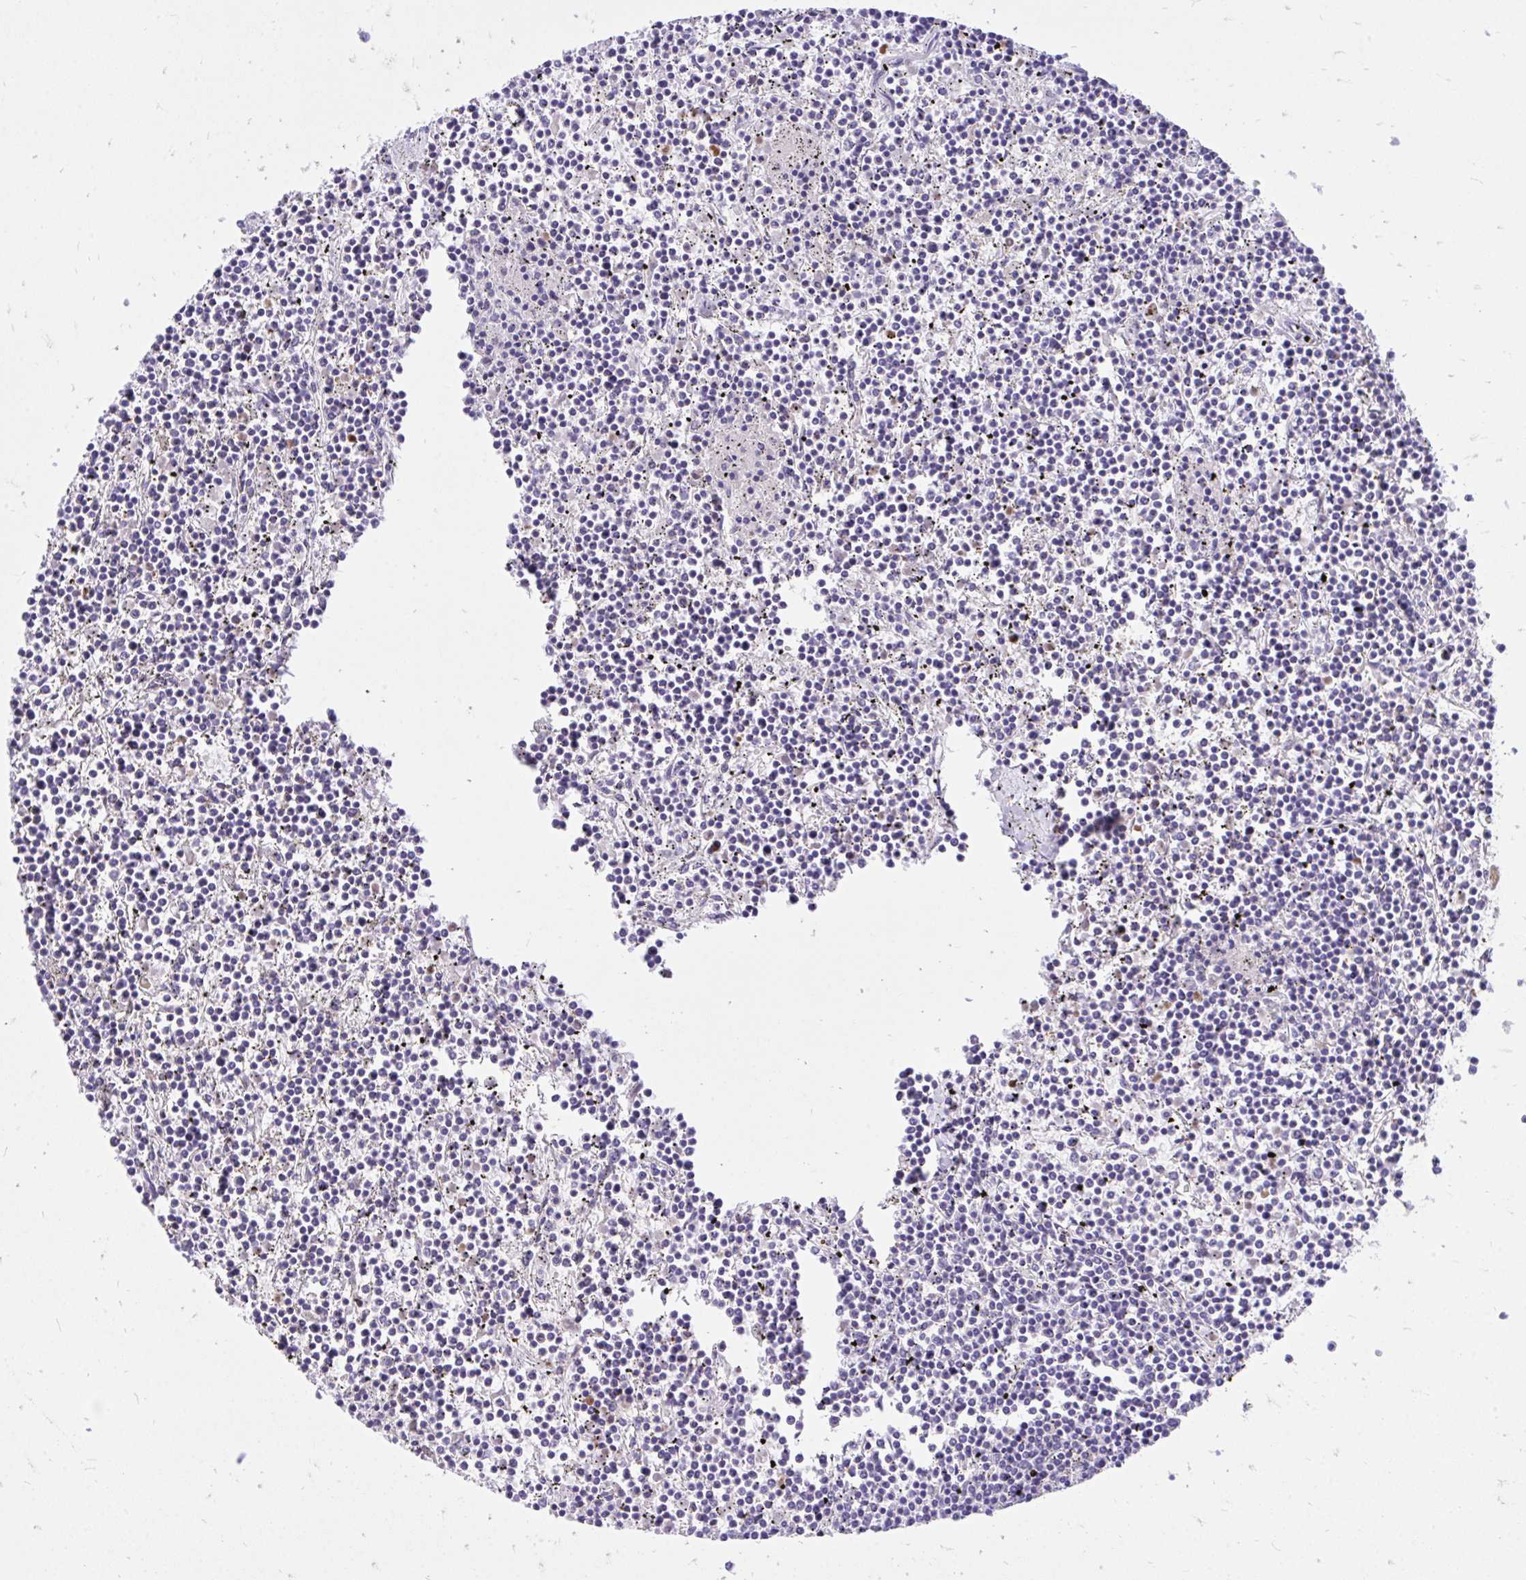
{"staining": {"intensity": "negative", "quantity": "none", "location": "none"}, "tissue": "lymphoma", "cell_type": "Tumor cells", "image_type": "cancer", "snomed": [{"axis": "morphology", "description": "Malignant lymphoma, non-Hodgkin's type, Low grade"}, {"axis": "topography", "description": "Spleen"}], "caption": "Immunohistochemical staining of malignant lymphoma, non-Hodgkin's type (low-grade) reveals no significant positivity in tumor cells. Nuclei are stained in blue.", "gene": "CXCL8", "patient": {"sex": "female", "age": 19}}